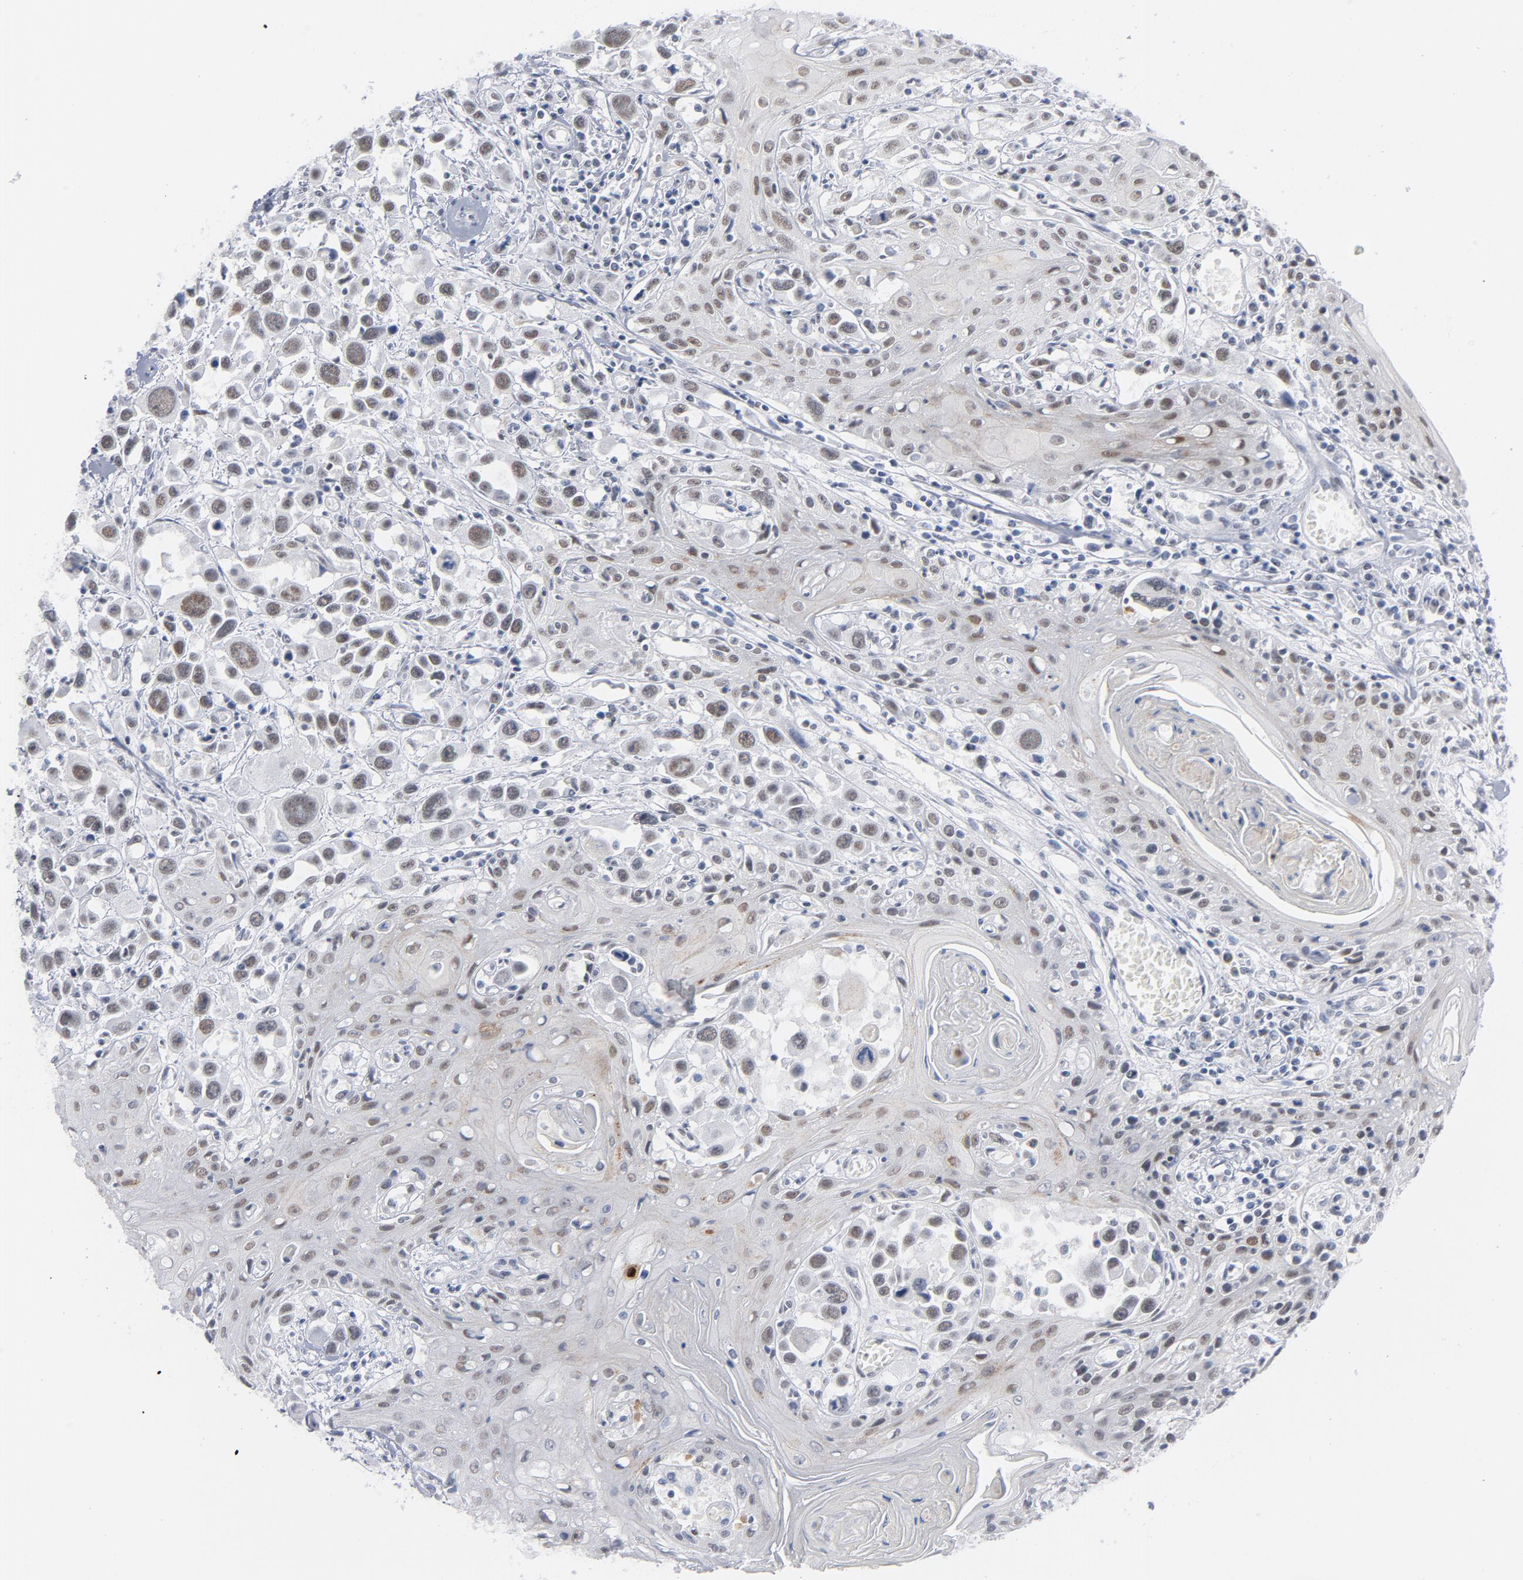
{"staining": {"intensity": "weak", "quantity": "25%-75%", "location": "nuclear"}, "tissue": "head and neck cancer", "cell_type": "Tumor cells", "image_type": "cancer", "snomed": [{"axis": "morphology", "description": "Squamous cell carcinoma, NOS"}, {"axis": "topography", "description": "Oral tissue"}, {"axis": "topography", "description": "Head-Neck"}], "caption": "An immunohistochemistry (IHC) histopathology image of neoplastic tissue is shown. Protein staining in brown shows weak nuclear positivity in head and neck cancer (squamous cell carcinoma) within tumor cells.", "gene": "BAP1", "patient": {"sex": "female", "age": 76}}